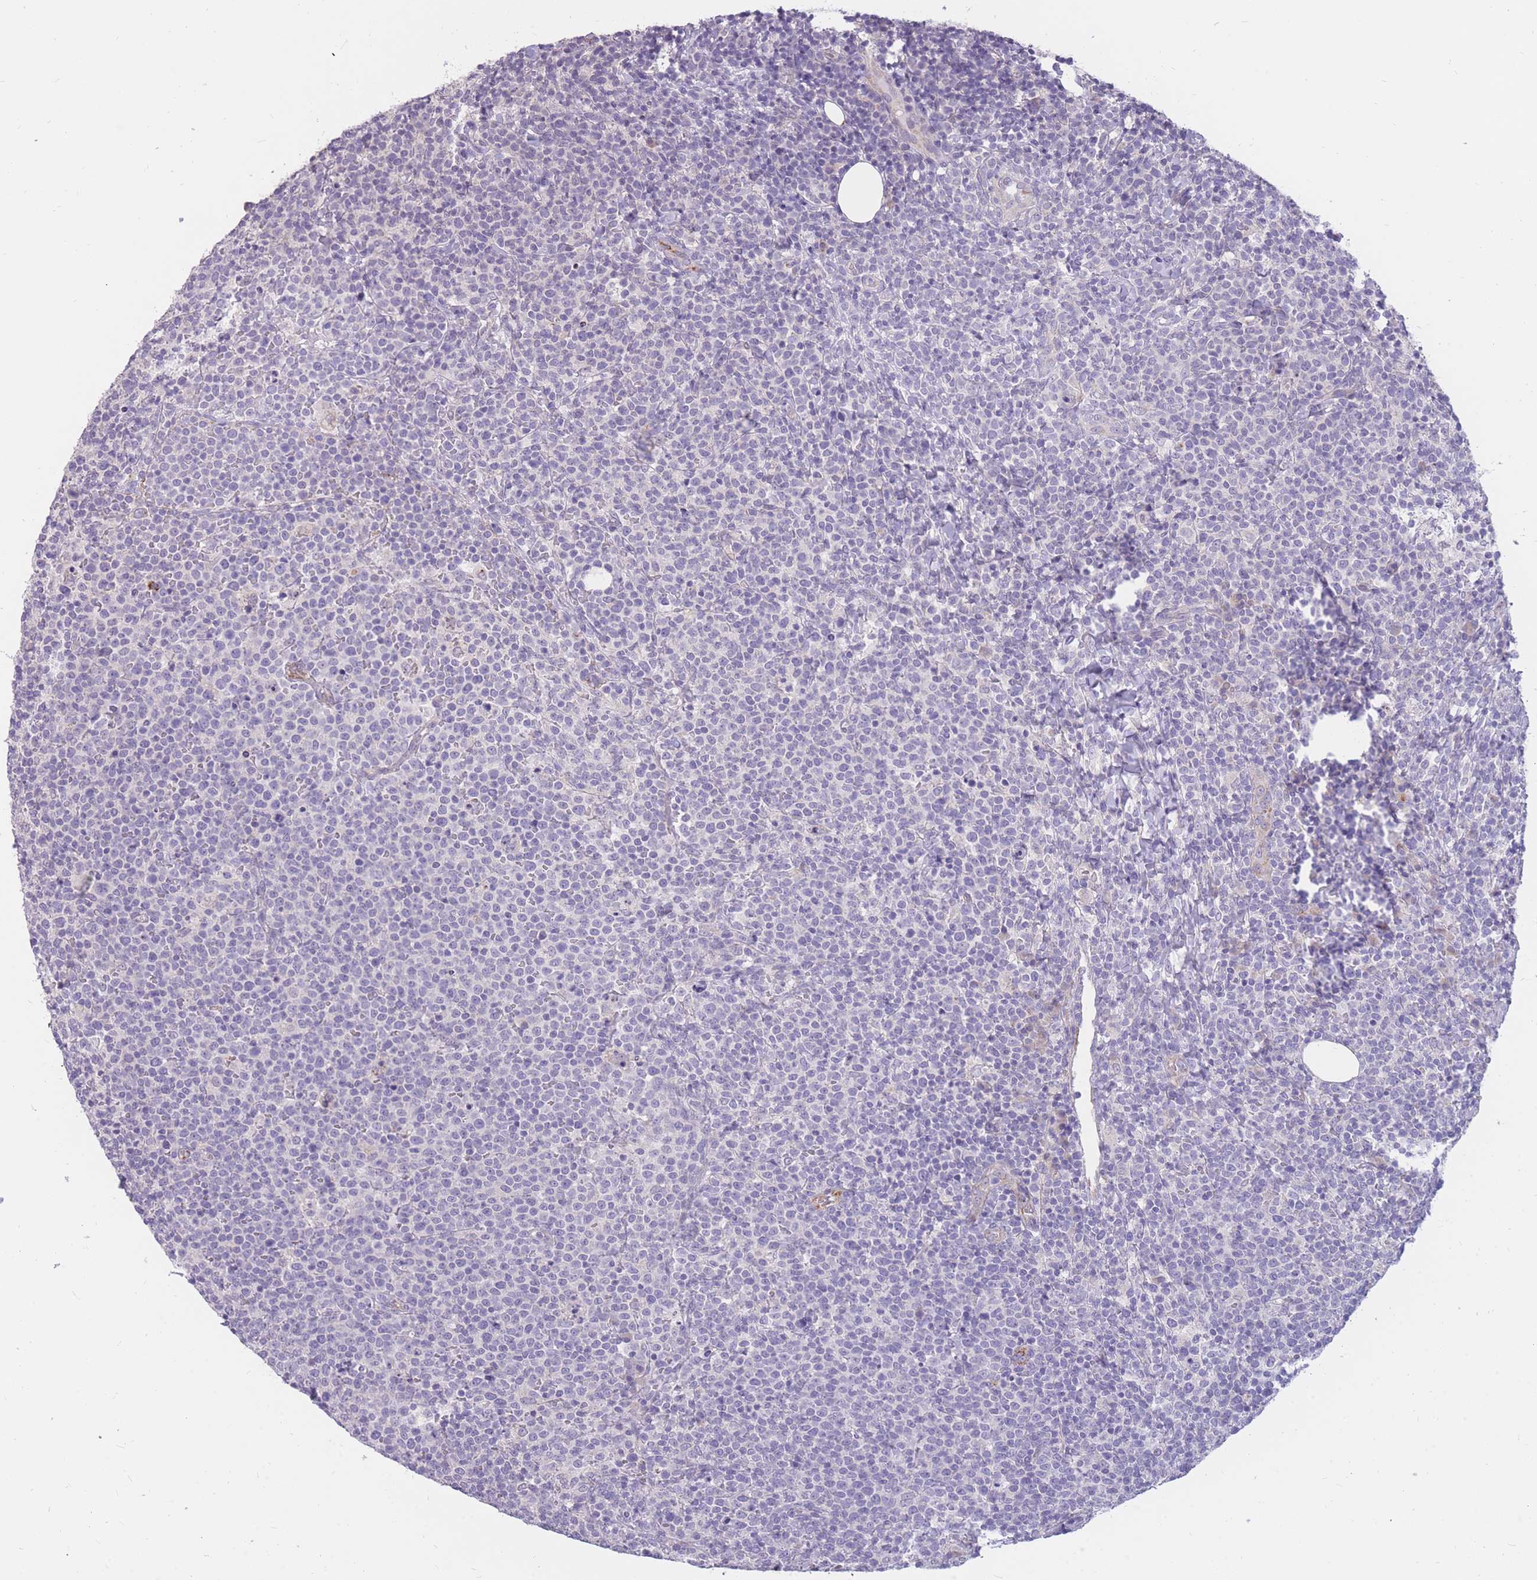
{"staining": {"intensity": "negative", "quantity": "none", "location": "none"}, "tissue": "lymphoma", "cell_type": "Tumor cells", "image_type": "cancer", "snomed": [{"axis": "morphology", "description": "Malignant lymphoma, non-Hodgkin's type, High grade"}, {"axis": "topography", "description": "Lymph node"}], "caption": "Lymphoma was stained to show a protein in brown. There is no significant expression in tumor cells. Nuclei are stained in blue.", "gene": "RNF170", "patient": {"sex": "male", "age": 61}}